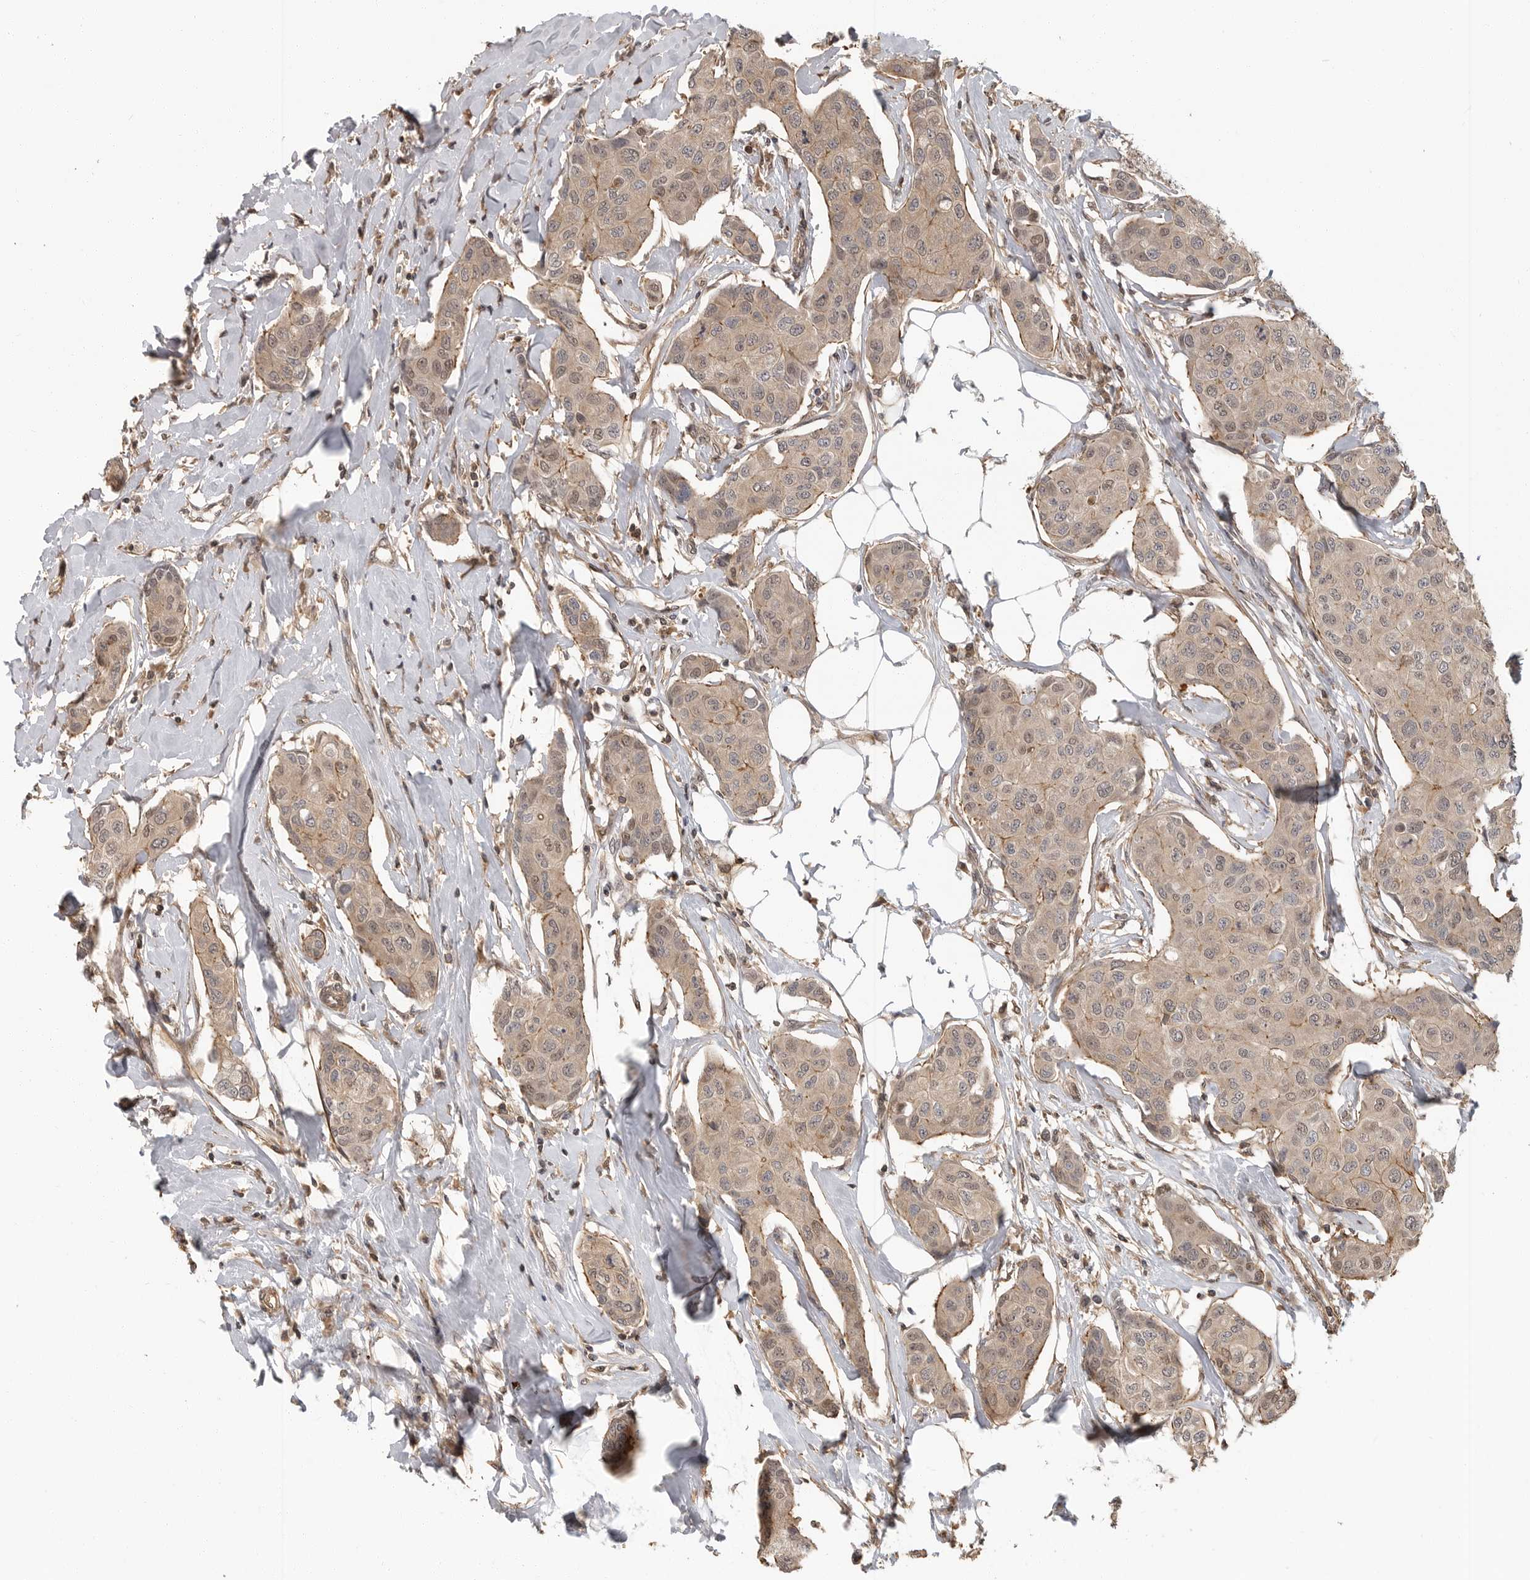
{"staining": {"intensity": "weak", "quantity": ">75%", "location": "cytoplasmic/membranous"}, "tissue": "breast cancer", "cell_type": "Tumor cells", "image_type": "cancer", "snomed": [{"axis": "morphology", "description": "Duct carcinoma"}, {"axis": "topography", "description": "Breast"}], "caption": "A histopathology image of breast invasive ductal carcinoma stained for a protein demonstrates weak cytoplasmic/membranous brown staining in tumor cells.", "gene": "ERN1", "patient": {"sex": "female", "age": 80}}